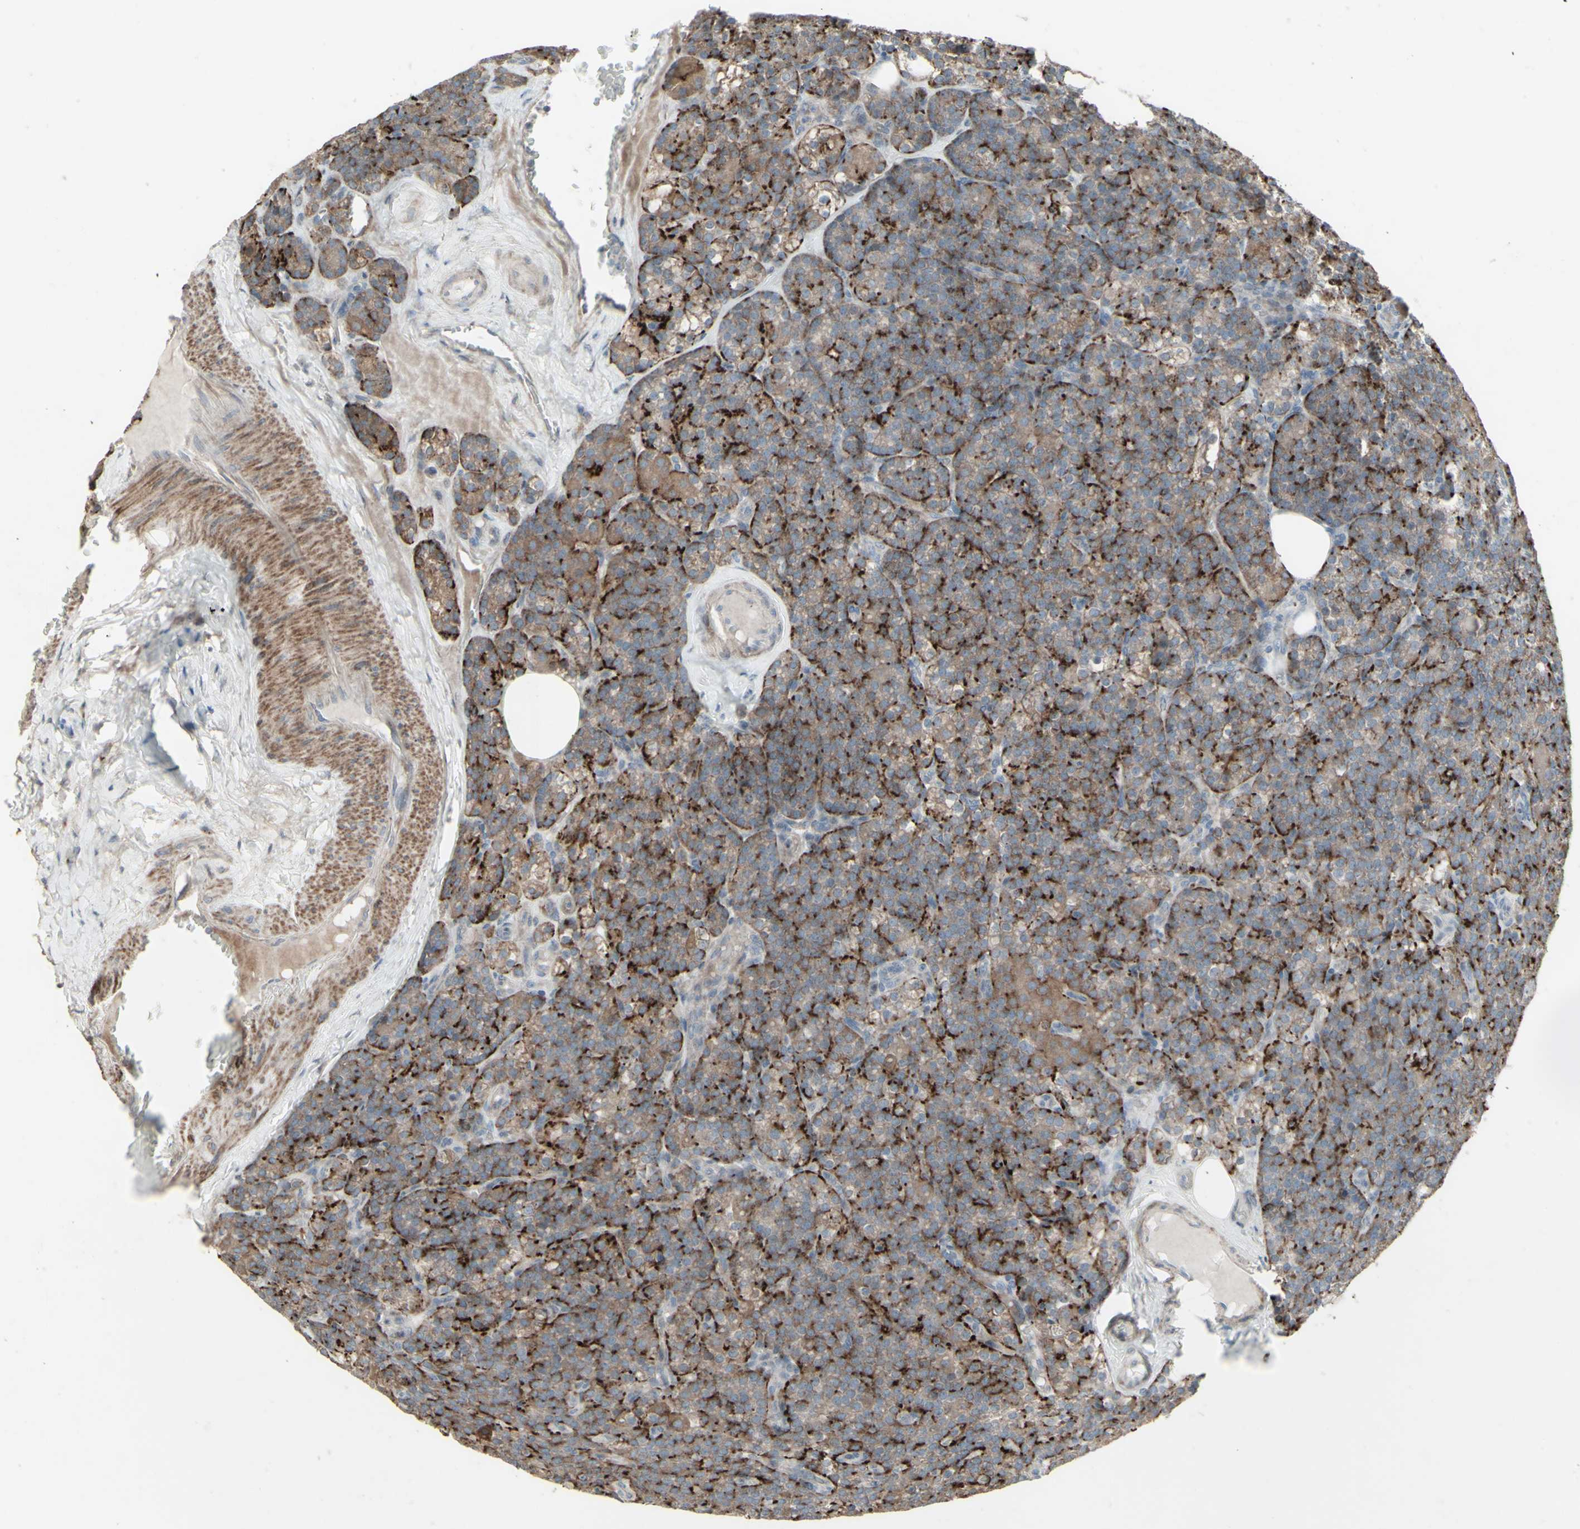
{"staining": {"intensity": "weak", "quantity": ">75%", "location": "cytoplasmic/membranous"}, "tissue": "parathyroid gland", "cell_type": "Glandular cells", "image_type": "normal", "snomed": [{"axis": "morphology", "description": "Normal tissue, NOS"}, {"axis": "topography", "description": "Parathyroid gland"}], "caption": "Human parathyroid gland stained for a protein (brown) demonstrates weak cytoplasmic/membranous positive positivity in about >75% of glandular cells.", "gene": "GMNN", "patient": {"sex": "female", "age": 57}}